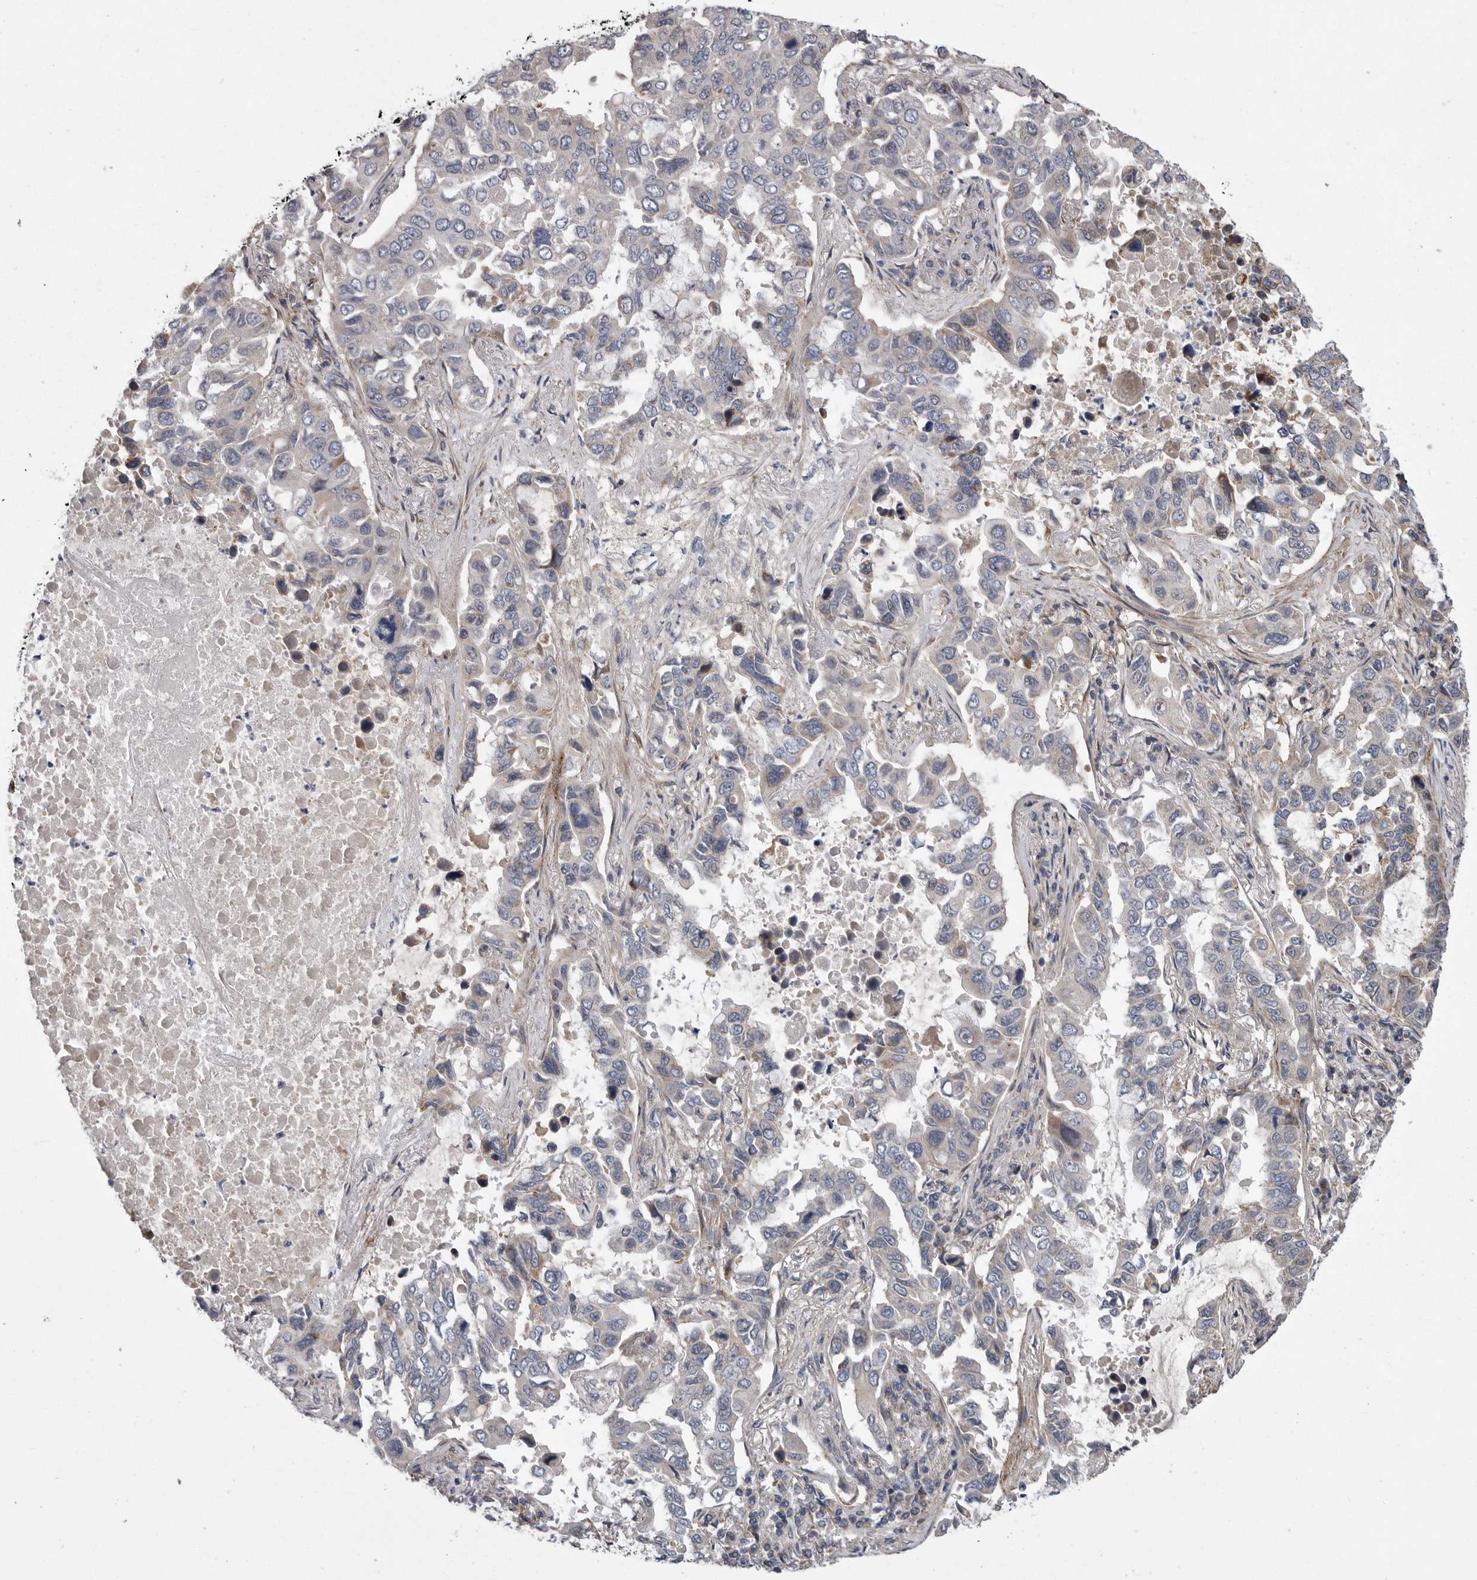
{"staining": {"intensity": "negative", "quantity": "none", "location": "none"}, "tissue": "lung cancer", "cell_type": "Tumor cells", "image_type": "cancer", "snomed": [{"axis": "morphology", "description": "Adenocarcinoma, NOS"}, {"axis": "topography", "description": "Lung"}], "caption": "Photomicrograph shows no significant protein expression in tumor cells of lung cancer (adenocarcinoma).", "gene": "CRP", "patient": {"sex": "male", "age": 64}}